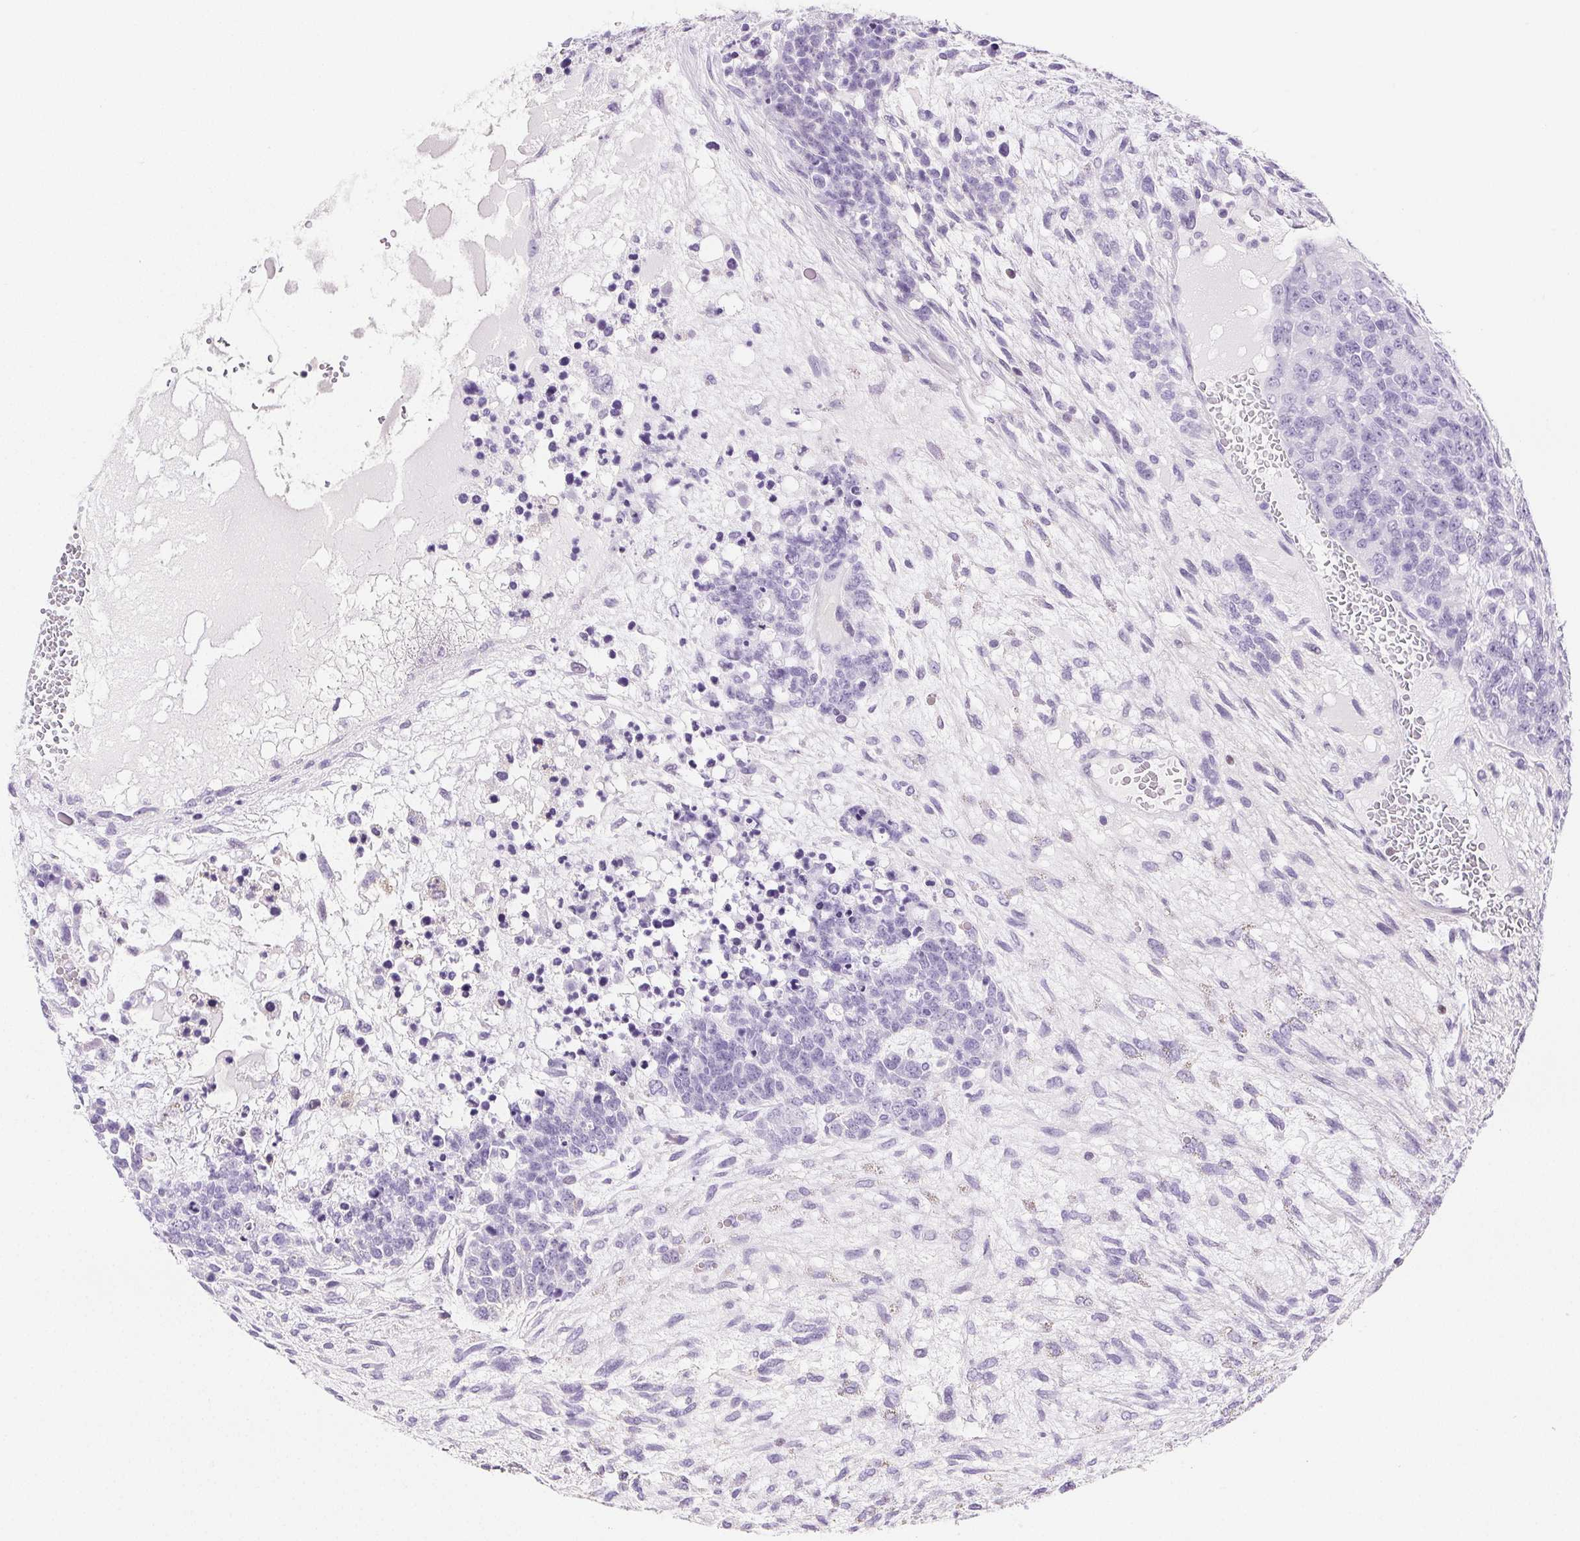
{"staining": {"intensity": "negative", "quantity": "none", "location": "none"}, "tissue": "testis cancer", "cell_type": "Tumor cells", "image_type": "cancer", "snomed": [{"axis": "morphology", "description": "Carcinoma, Embryonal, NOS"}, {"axis": "topography", "description": "Testis"}], "caption": "There is no significant staining in tumor cells of testis embryonal carcinoma.", "gene": "BEND2", "patient": {"sex": "male", "age": 23}}